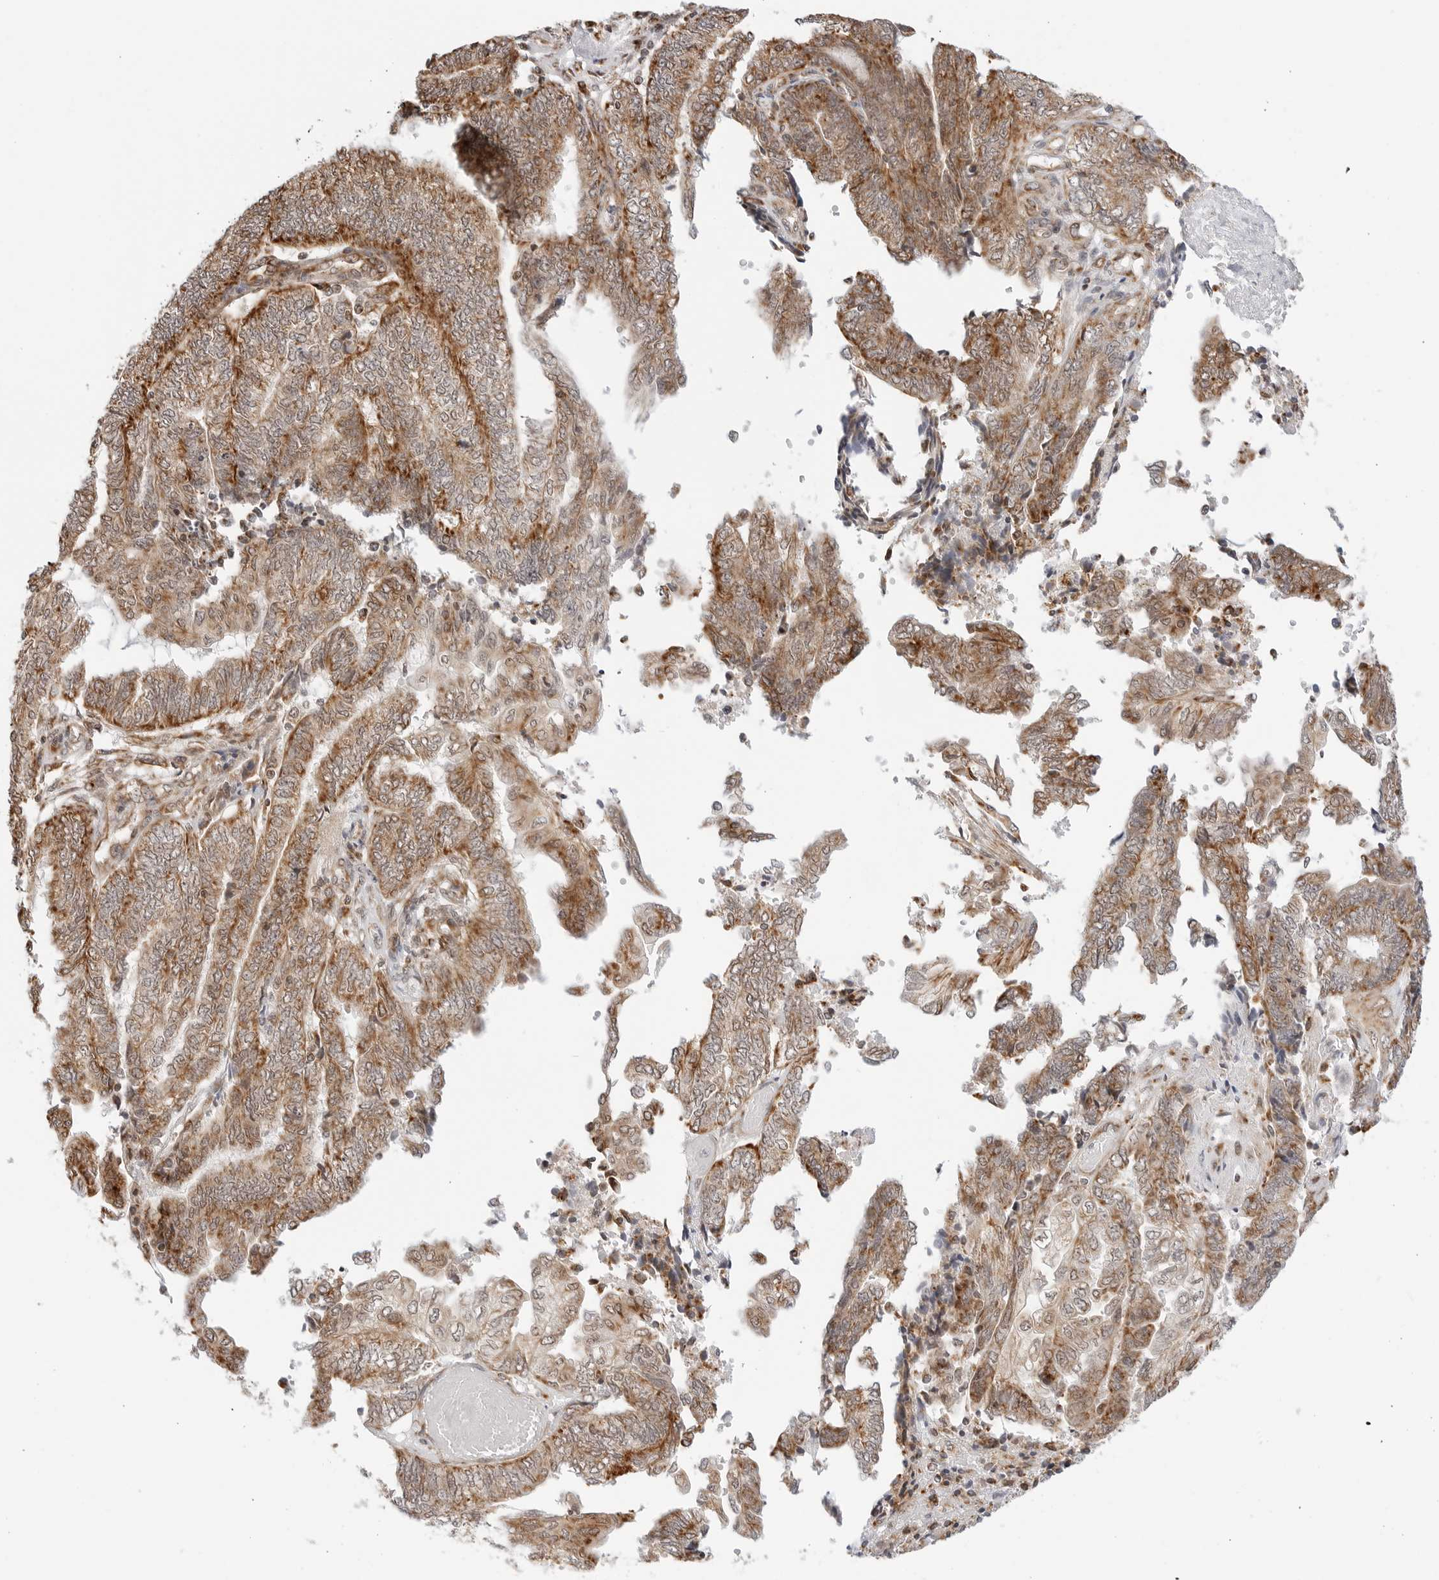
{"staining": {"intensity": "strong", "quantity": "25%-75%", "location": "cytoplasmic/membranous"}, "tissue": "endometrial cancer", "cell_type": "Tumor cells", "image_type": "cancer", "snomed": [{"axis": "morphology", "description": "Adenocarcinoma, NOS"}, {"axis": "topography", "description": "Uterus"}, {"axis": "topography", "description": "Endometrium"}], "caption": "IHC (DAB) staining of human endometrial cancer (adenocarcinoma) displays strong cytoplasmic/membranous protein positivity in about 25%-75% of tumor cells.", "gene": "POLR3GL", "patient": {"sex": "female", "age": 70}}